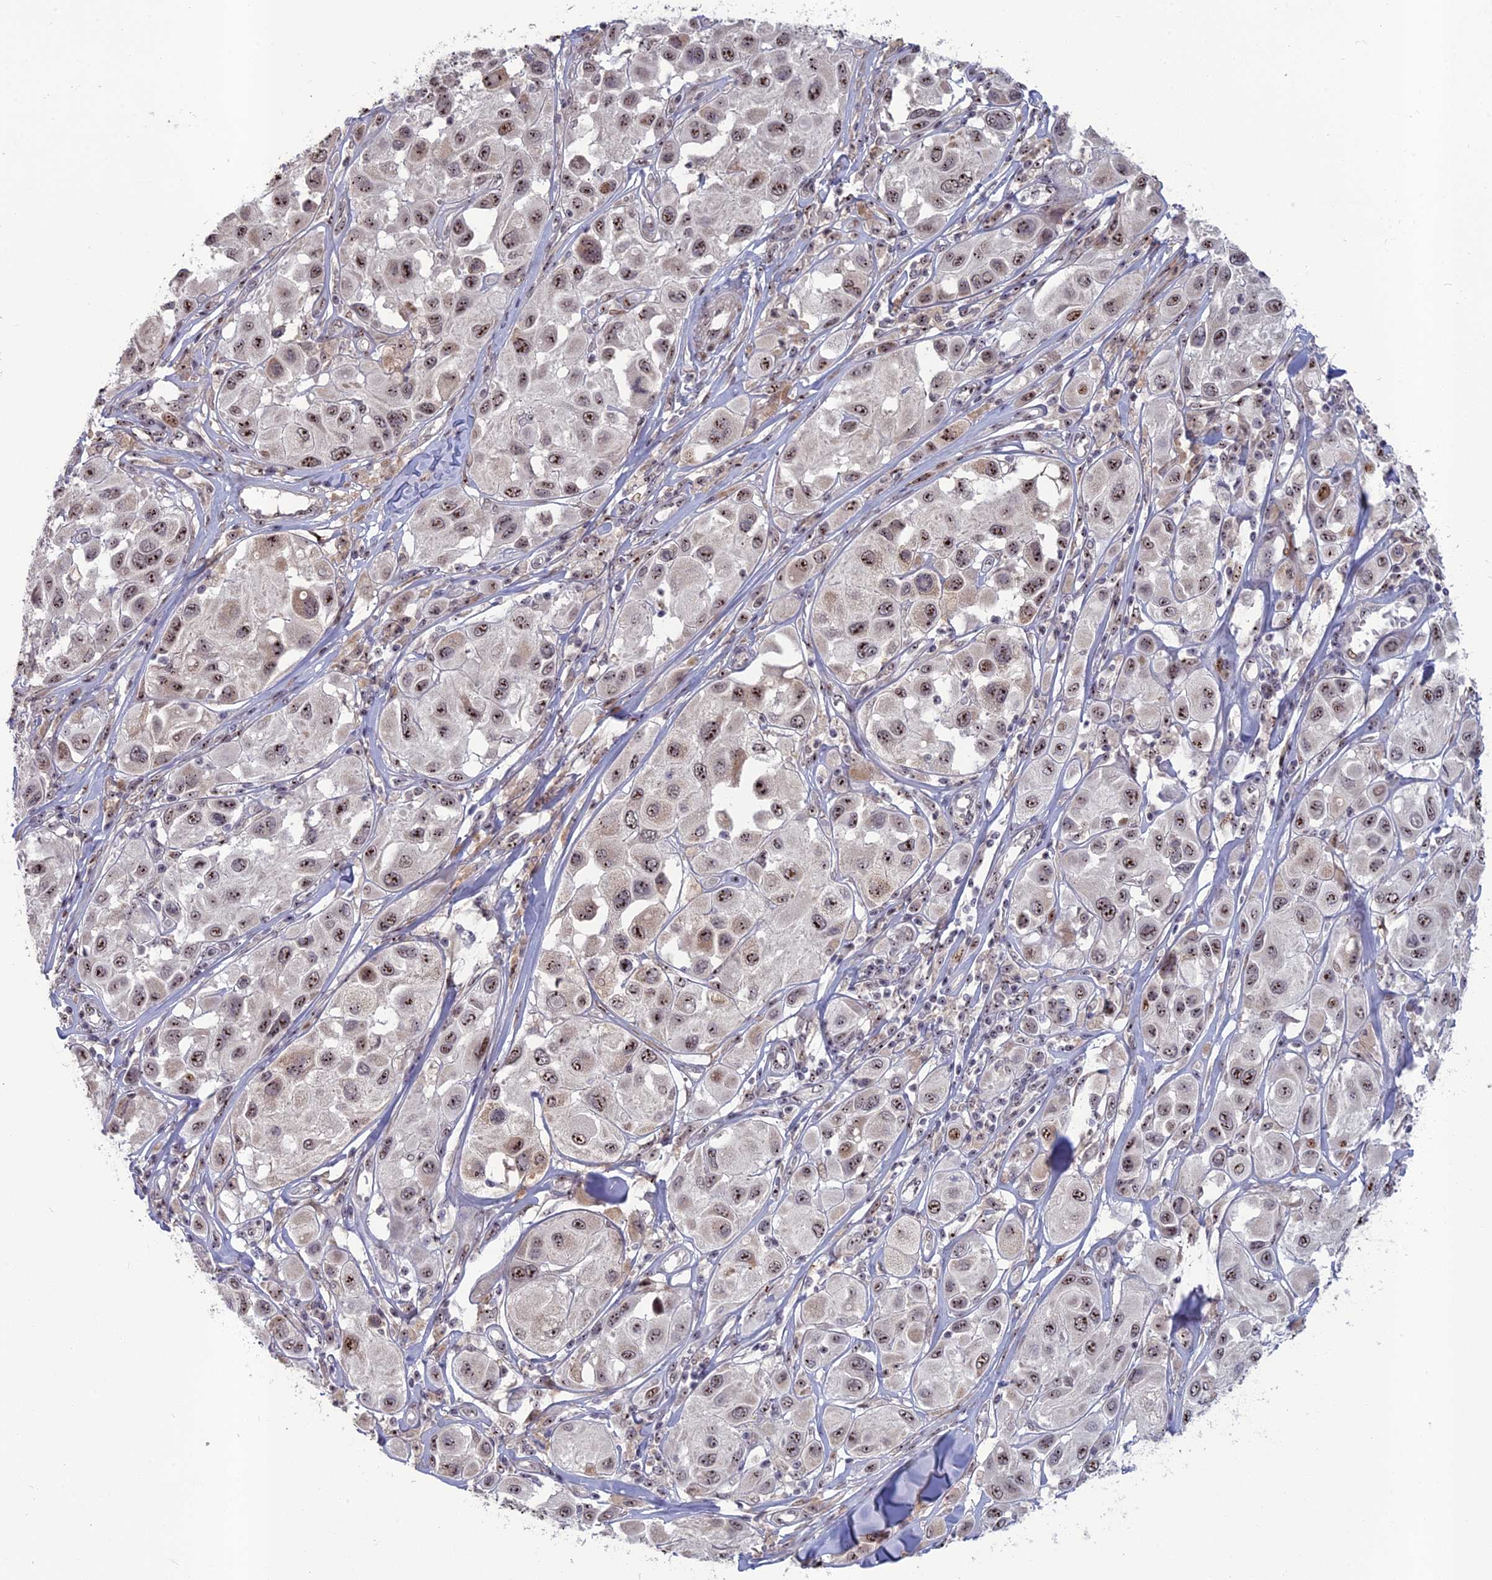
{"staining": {"intensity": "moderate", "quantity": ">75%", "location": "nuclear"}, "tissue": "melanoma", "cell_type": "Tumor cells", "image_type": "cancer", "snomed": [{"axis": "morphology", "description": "Malignant melanoma, Metastatic site"}, {"axis": "topography", "description": "Skin"}], "caption": "Immunohistochemical staining of malignant melanoma (metastatic site) displays medium levels of moderate nuclear staining in about >75% of tumor cells.", "gene": "FAM131A", "patient": {"sex": "male", "age": 41}}